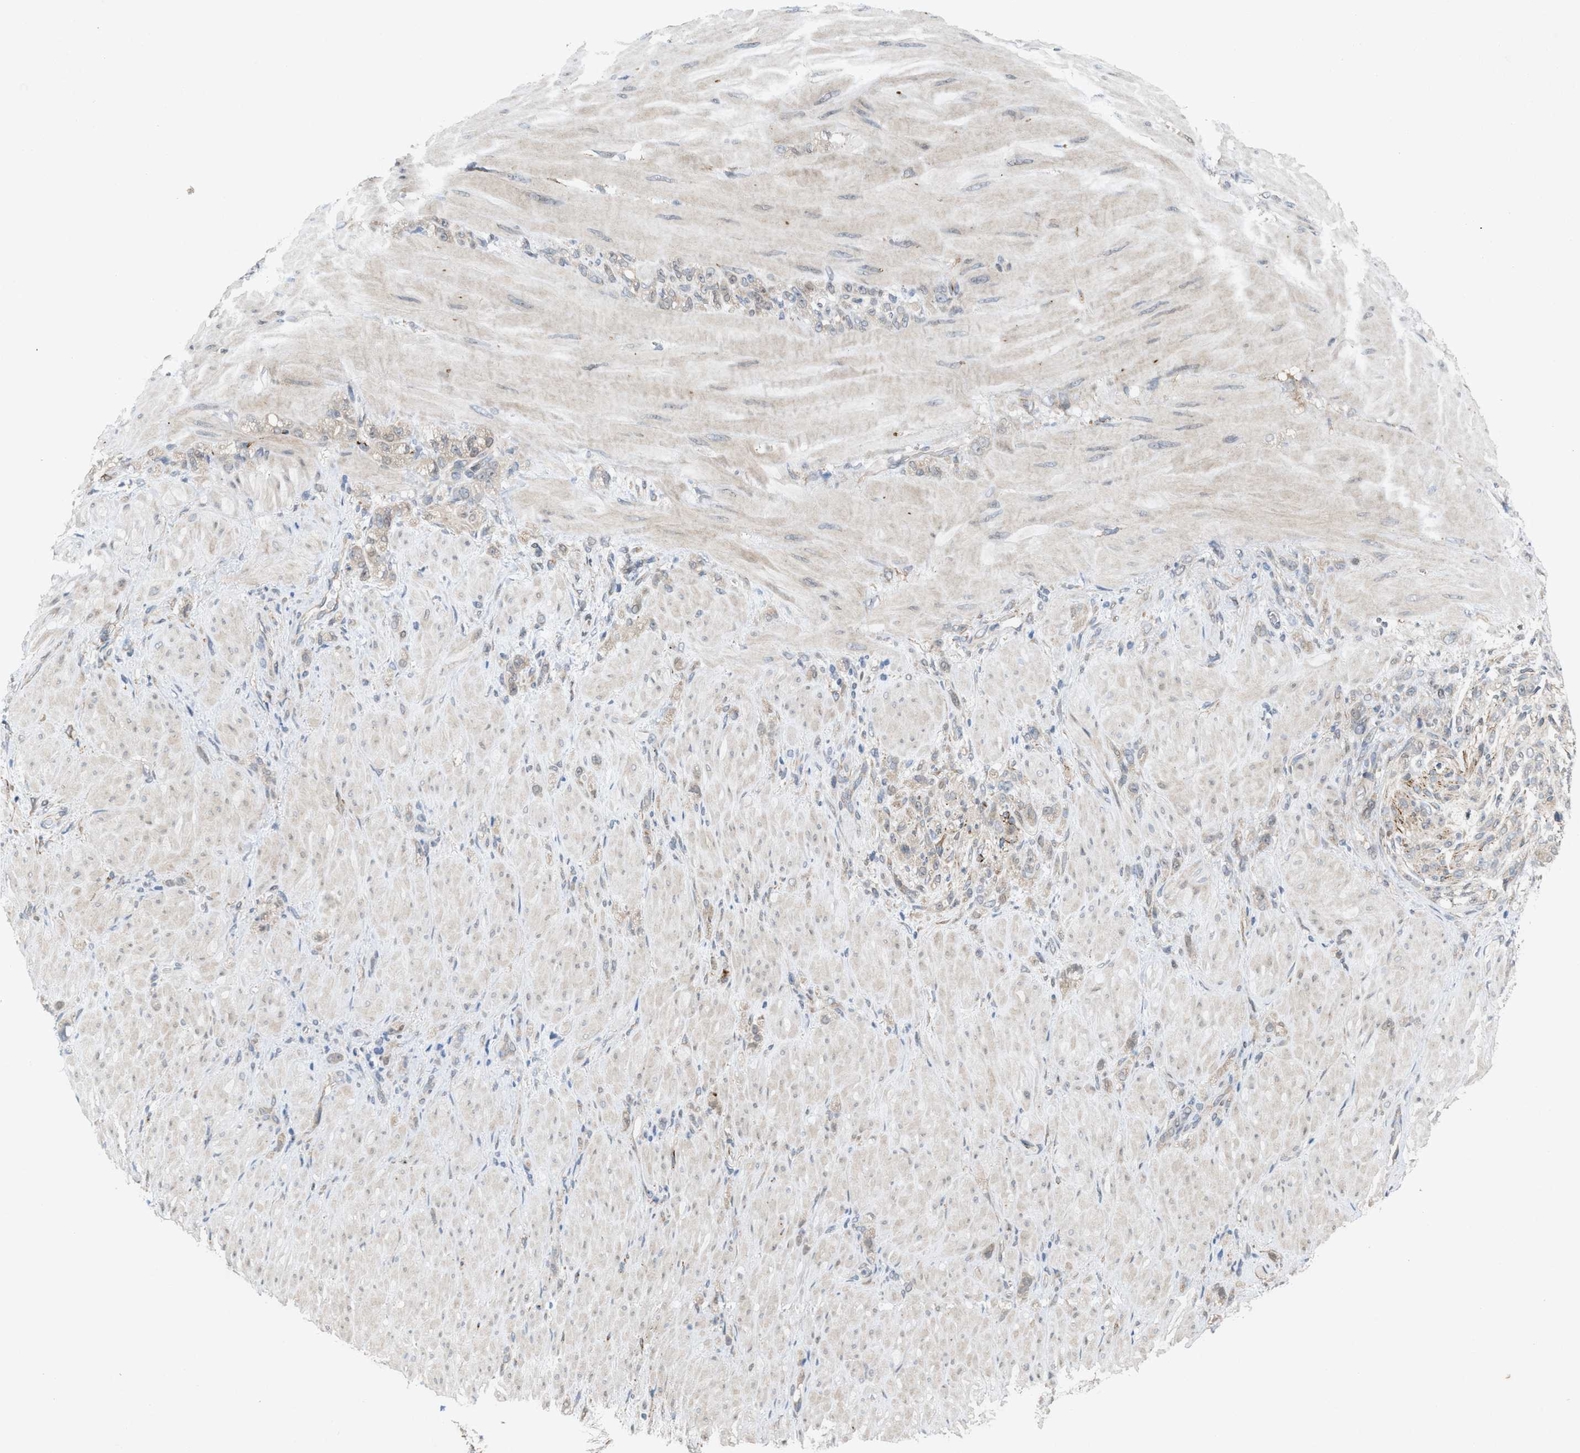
{"staining": {"intensity": "weak", "quantity": "25%-75%", "location": "cytoplasmic/membranous"}, "tissue": "stomach cancer", "cell_type": "Tumor cells", "image_type": "cancer", "snomed": [{"axis": "morphology", "description": "Normal tissue, NOS"}, {"axis": "morphology", "description": "Adenocarcinoma, NOS"}, {"axis": "topography", "description": "Stomach"}], "caption": "Brown immunohistochemical staining in human stomach cancer demonstrates weak cytoplasmic/membranous staining in about 25%-75% of tumor cells.", "gene": "MFSD6", "patient": {"sex": "male", "age": 82}}